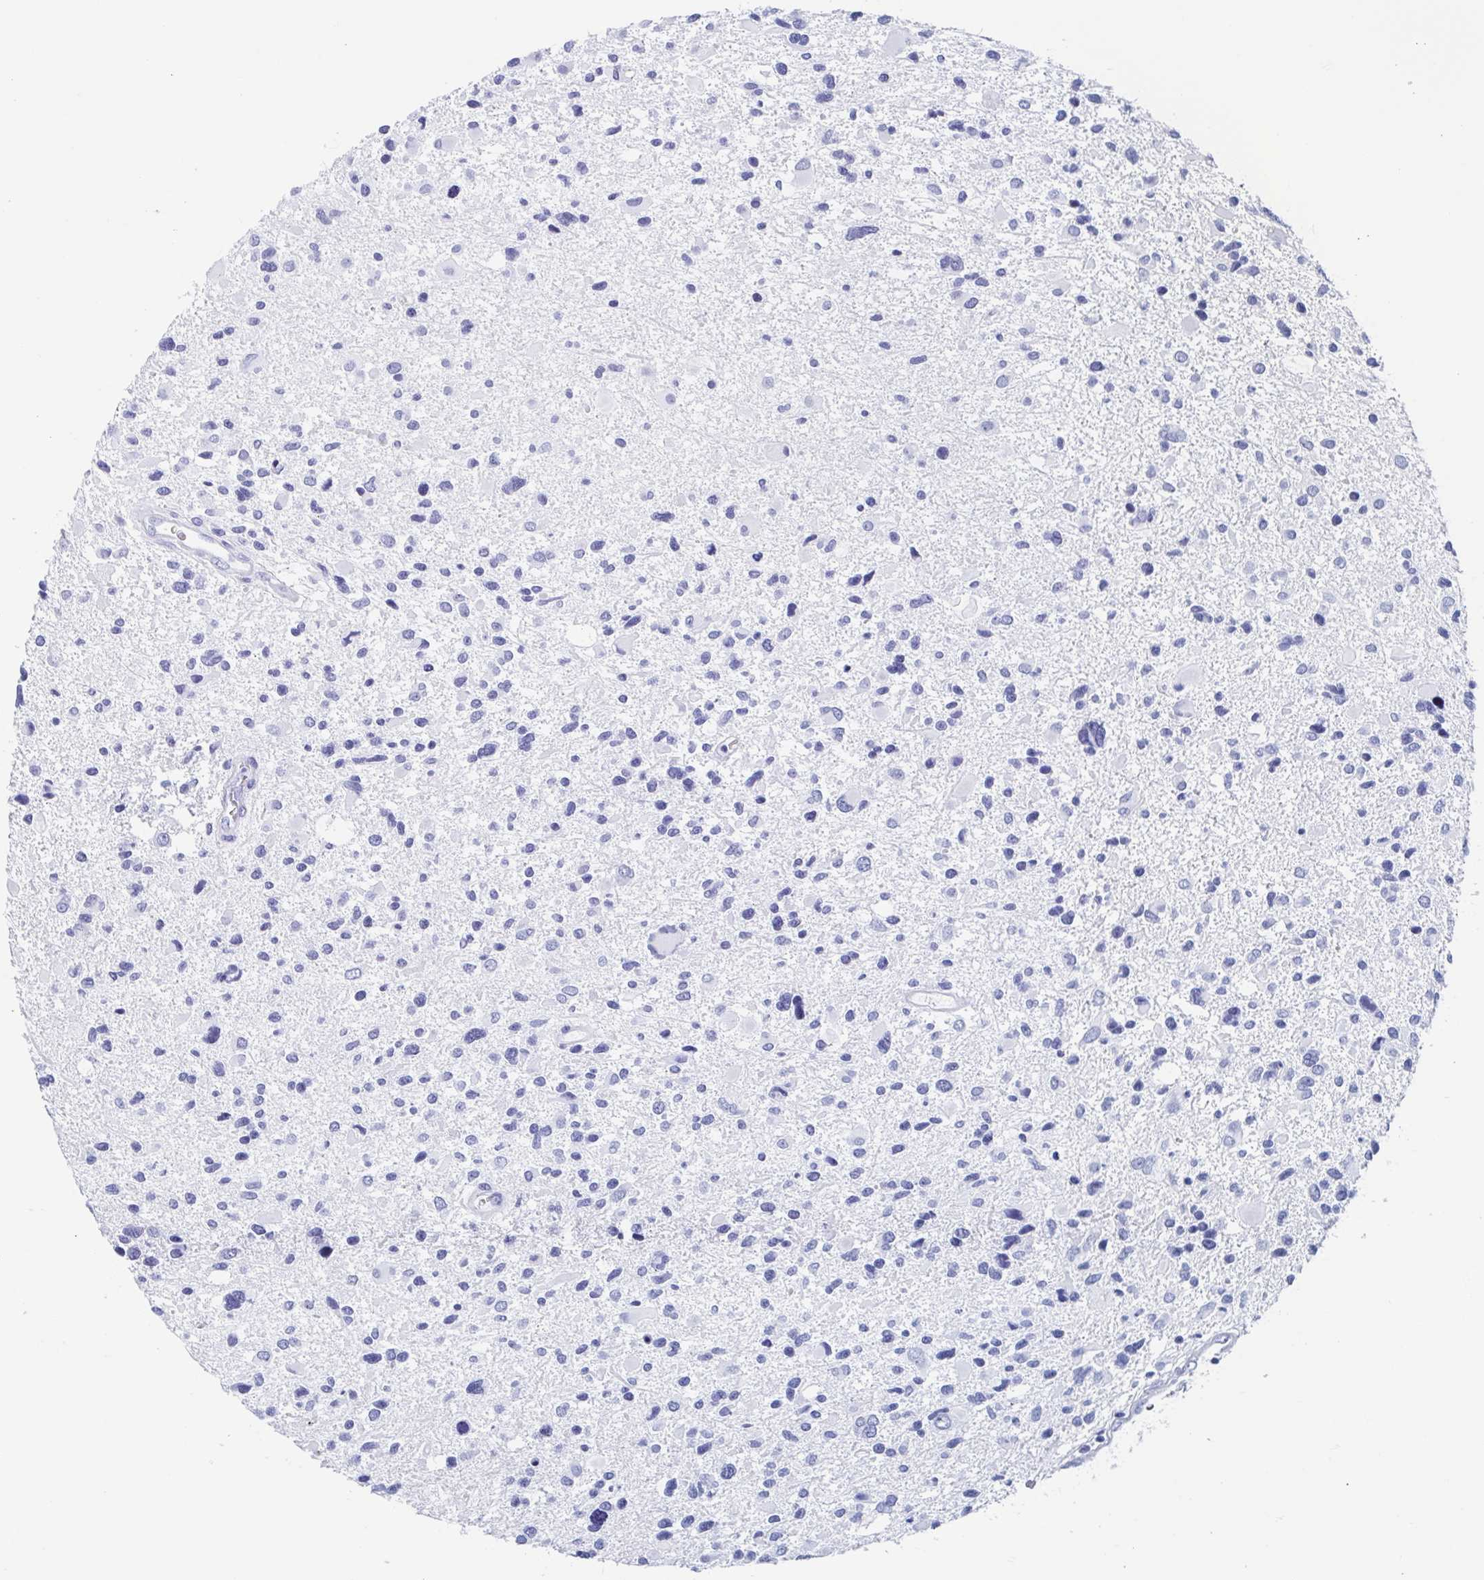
{"staining": {"intensity": "negative", "quantity": "none", "location": "none"}, "tissue": "glioma", "cell_type": "Tumor cells", "image_type": "cancer", "snomed": [{"axis": "morphology", "description": "Glioma, malignant, Low grade"}, {"axis": "topography", "description": "Brain"}], "caption": "Tumor cells are negative for brown protein staining in malignant low-grade glioma. Brightfield microscopy of immunohistochemistry stained with DAB (3,3'-diaminobenzidine) (brown) and hematoxylin (blue), captured at high magnification.", "gene": "HDGFL1", "patient": {"sex": "female", "age": 32}}